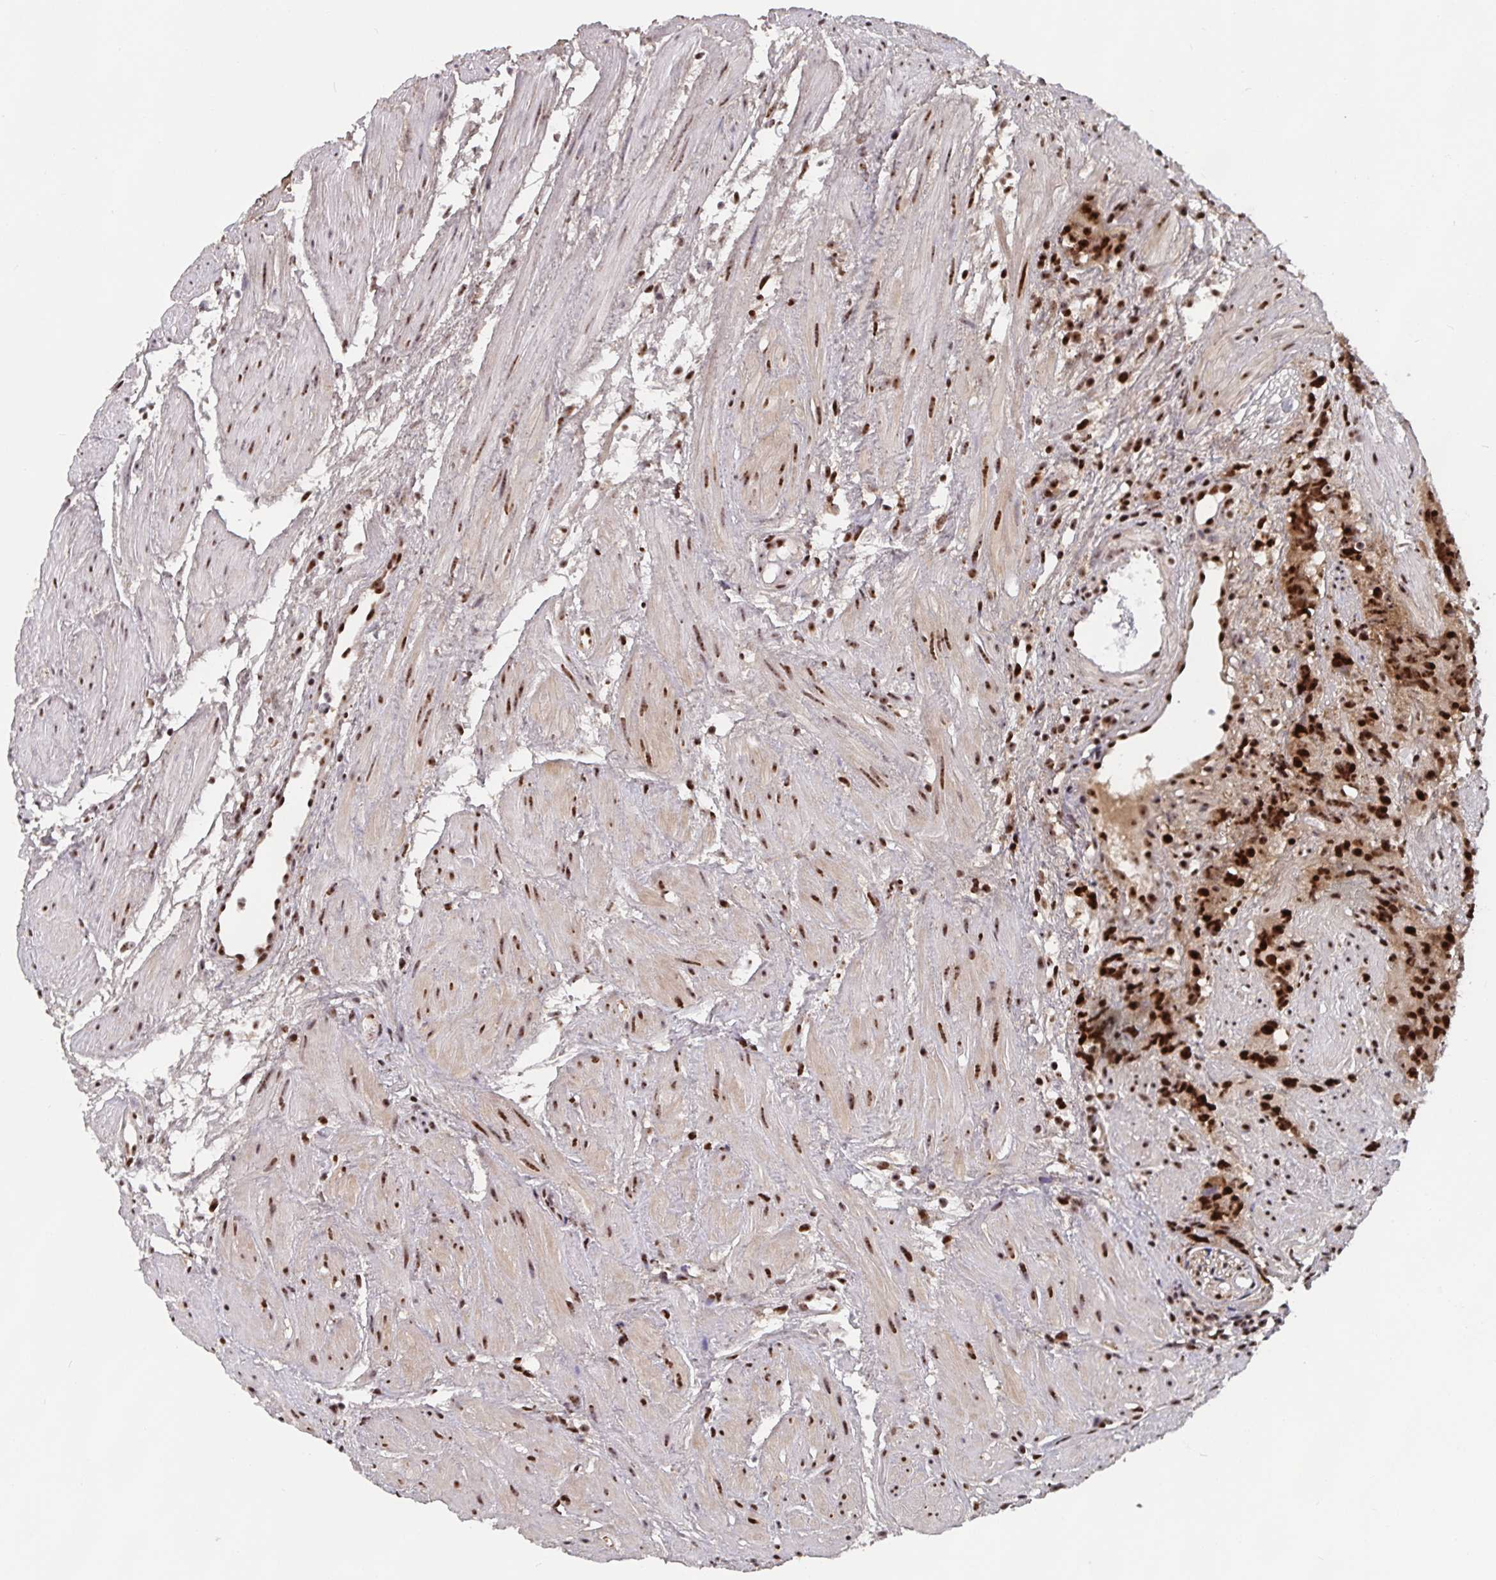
{"staining": {"intensity": "strong", "quantity": ">75%", "location": "nuclear"}, "tissue": "prostate cancer", "cell_type": "Tumor cells", "image_type": "cancer", "snomed": [{"axis": "morphology", "description": "Adenocarcinoma, High grade"}, {"axis": "topography", "description": "Prostate"}], "caption": "Human prostate cancer (adenocarcinoma (high-grade)) stained with a protein marker demonstrates strong staining in tumor cells.", "gene": "LAS1L", "patient": {"sex": "male", "age": 68}}